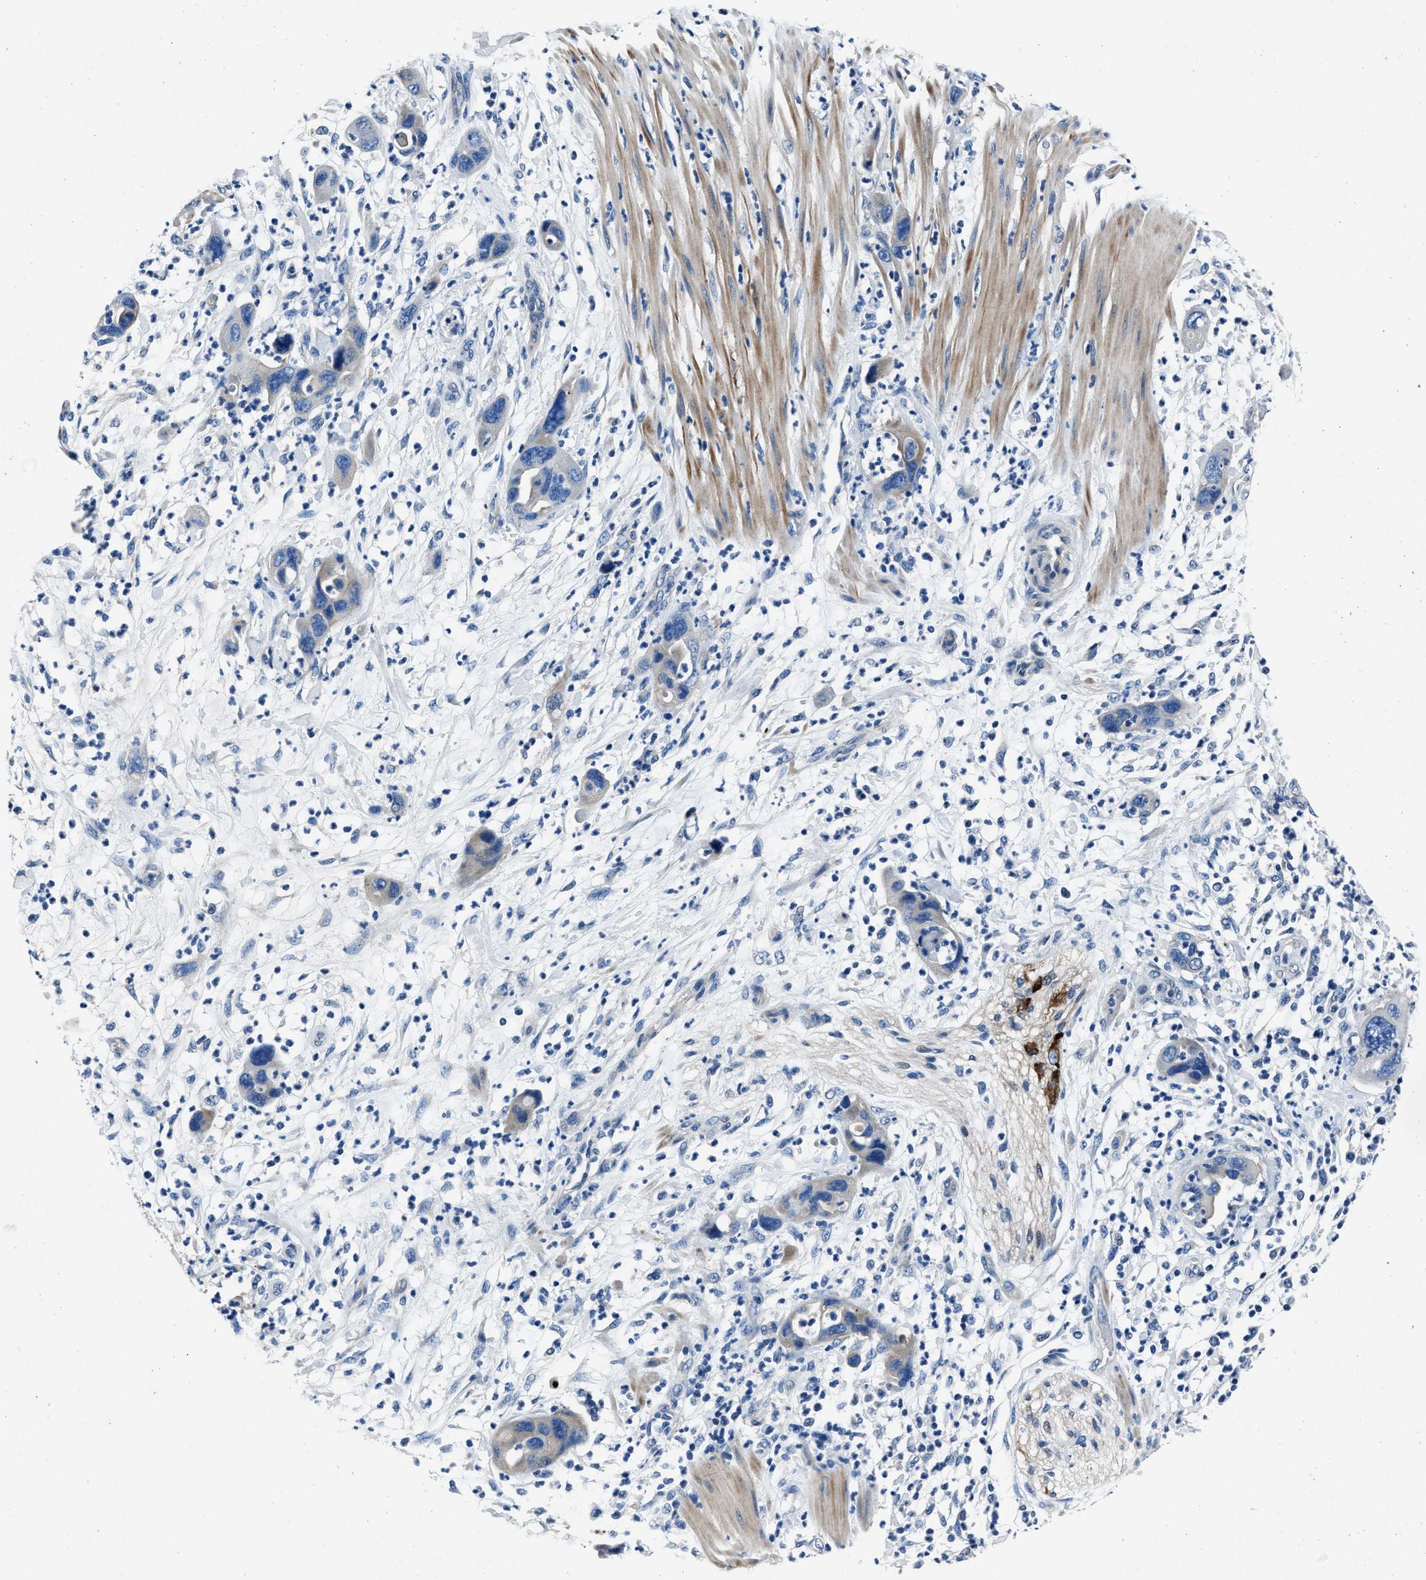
{"staining": {"intensity": "negative", "quantity": "none", "location": "none"}, "tissue": "pancreatic cancer", "cell_type": "Tumor cells", "image_type": "cancer", "snomed": [{"axis": "morphology", "description": "Adenocarcinoma, NOS"}, {"axis": "topography", "description": "Pancreas"}], "caption": "IHC image of adenocarcinoma (pancreatic) stained for a protein (brown), which displays no positivity in tumor cells. Brightfield microscopy of immunohistochemistry stained with DAB (brown) and hematoxylin (blue), captured at high magnification.", "gene": "NACAD", "patient": {"sex": "female", "age": 71}}